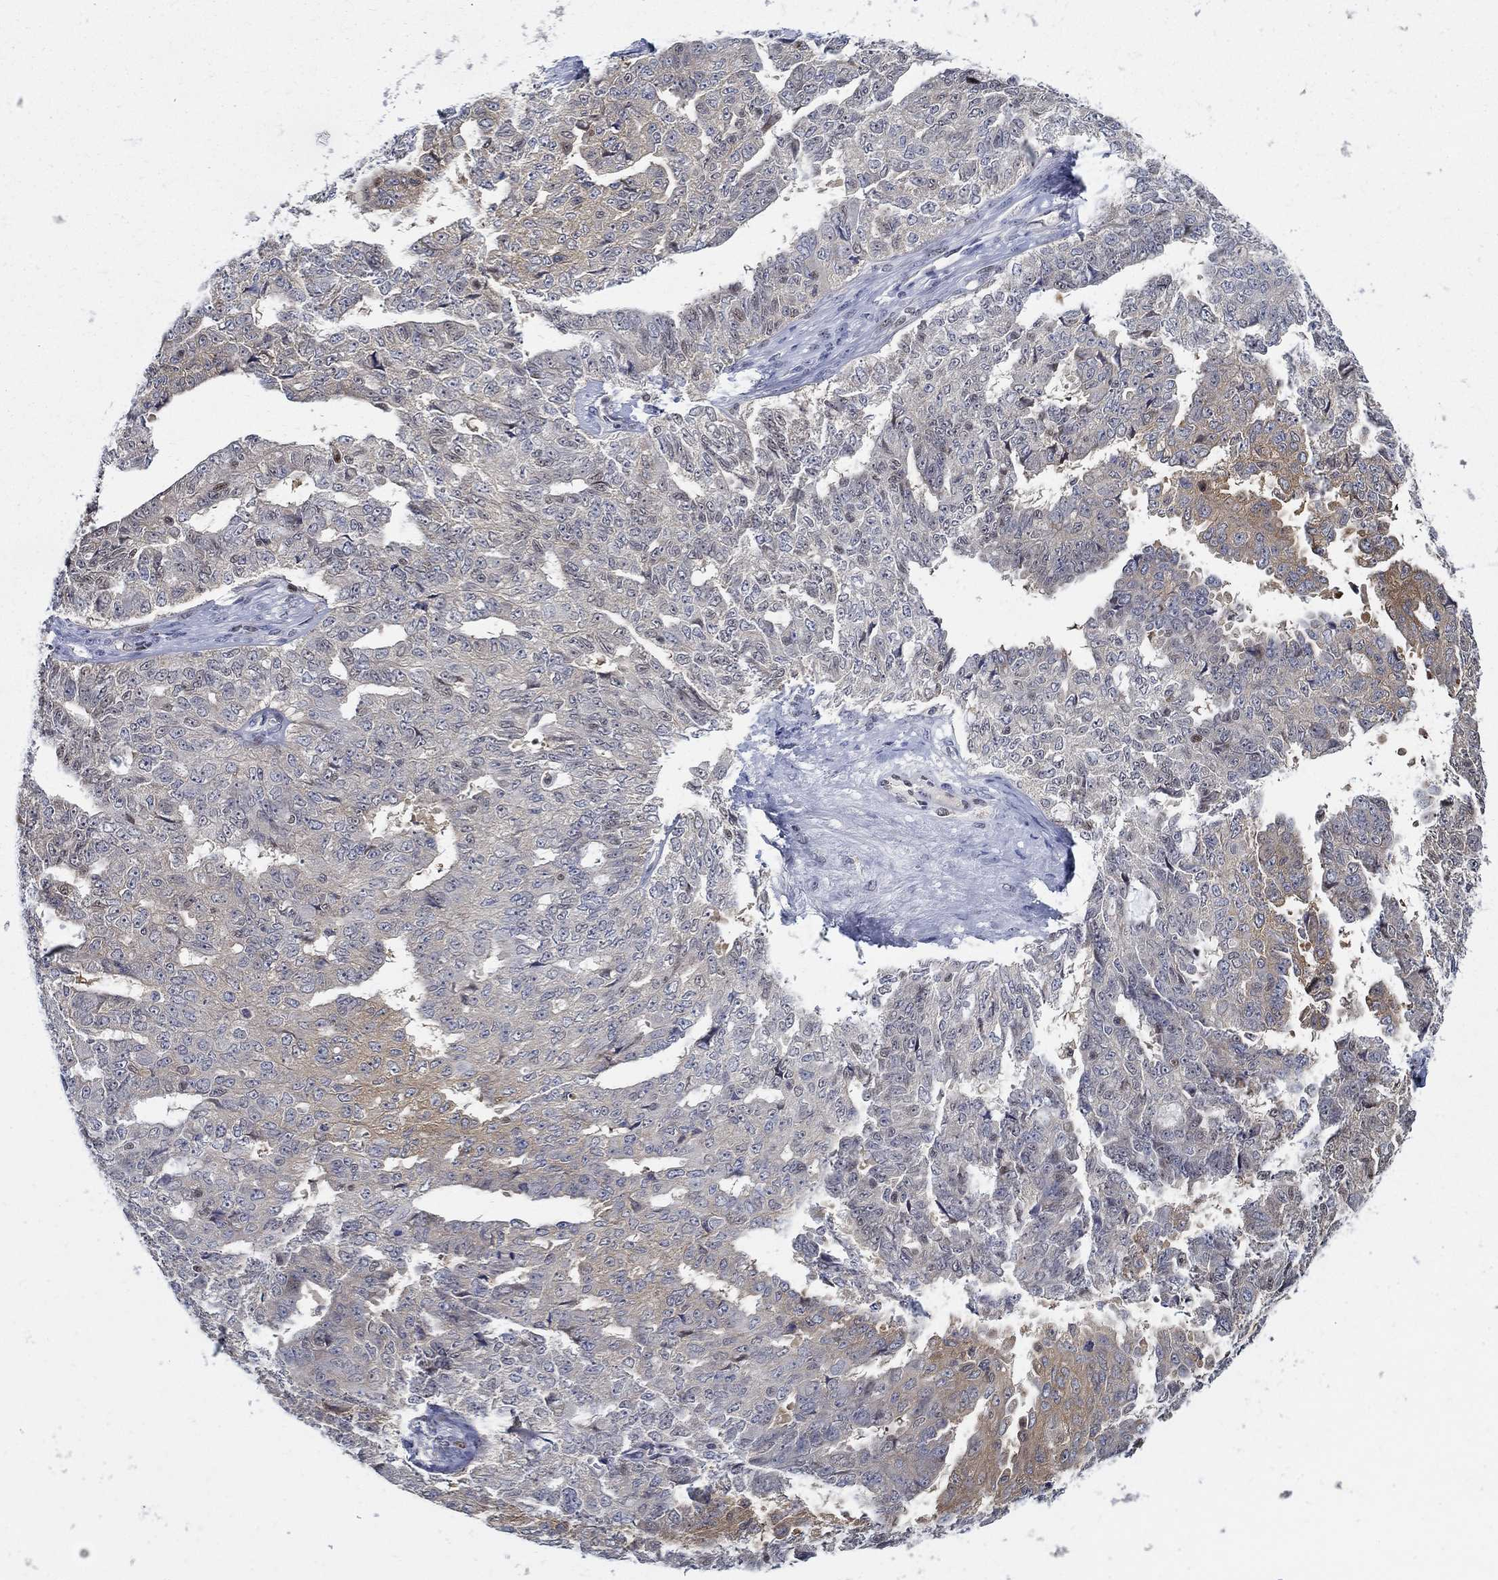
{"staining": {"intensity": "weak", "quantity": "<25%", "location": "cytoplasmic/membranous"}, "tissue": "ovarian cancer", "cell_type": "Tumor cells", "image_type": "cancer", "snomed": [{"axis": "morphology", "description": "Cystadenocarcinoma, serous, NOS"}, {"axis": "topography", "description": "Ovary"}], "caption": "Tumor cells show no significant expression in ovarian cancer (serous cystadenocarcinoma).", "gene": "ZNF594", "patient": {"sex": "female", "age": 71}}